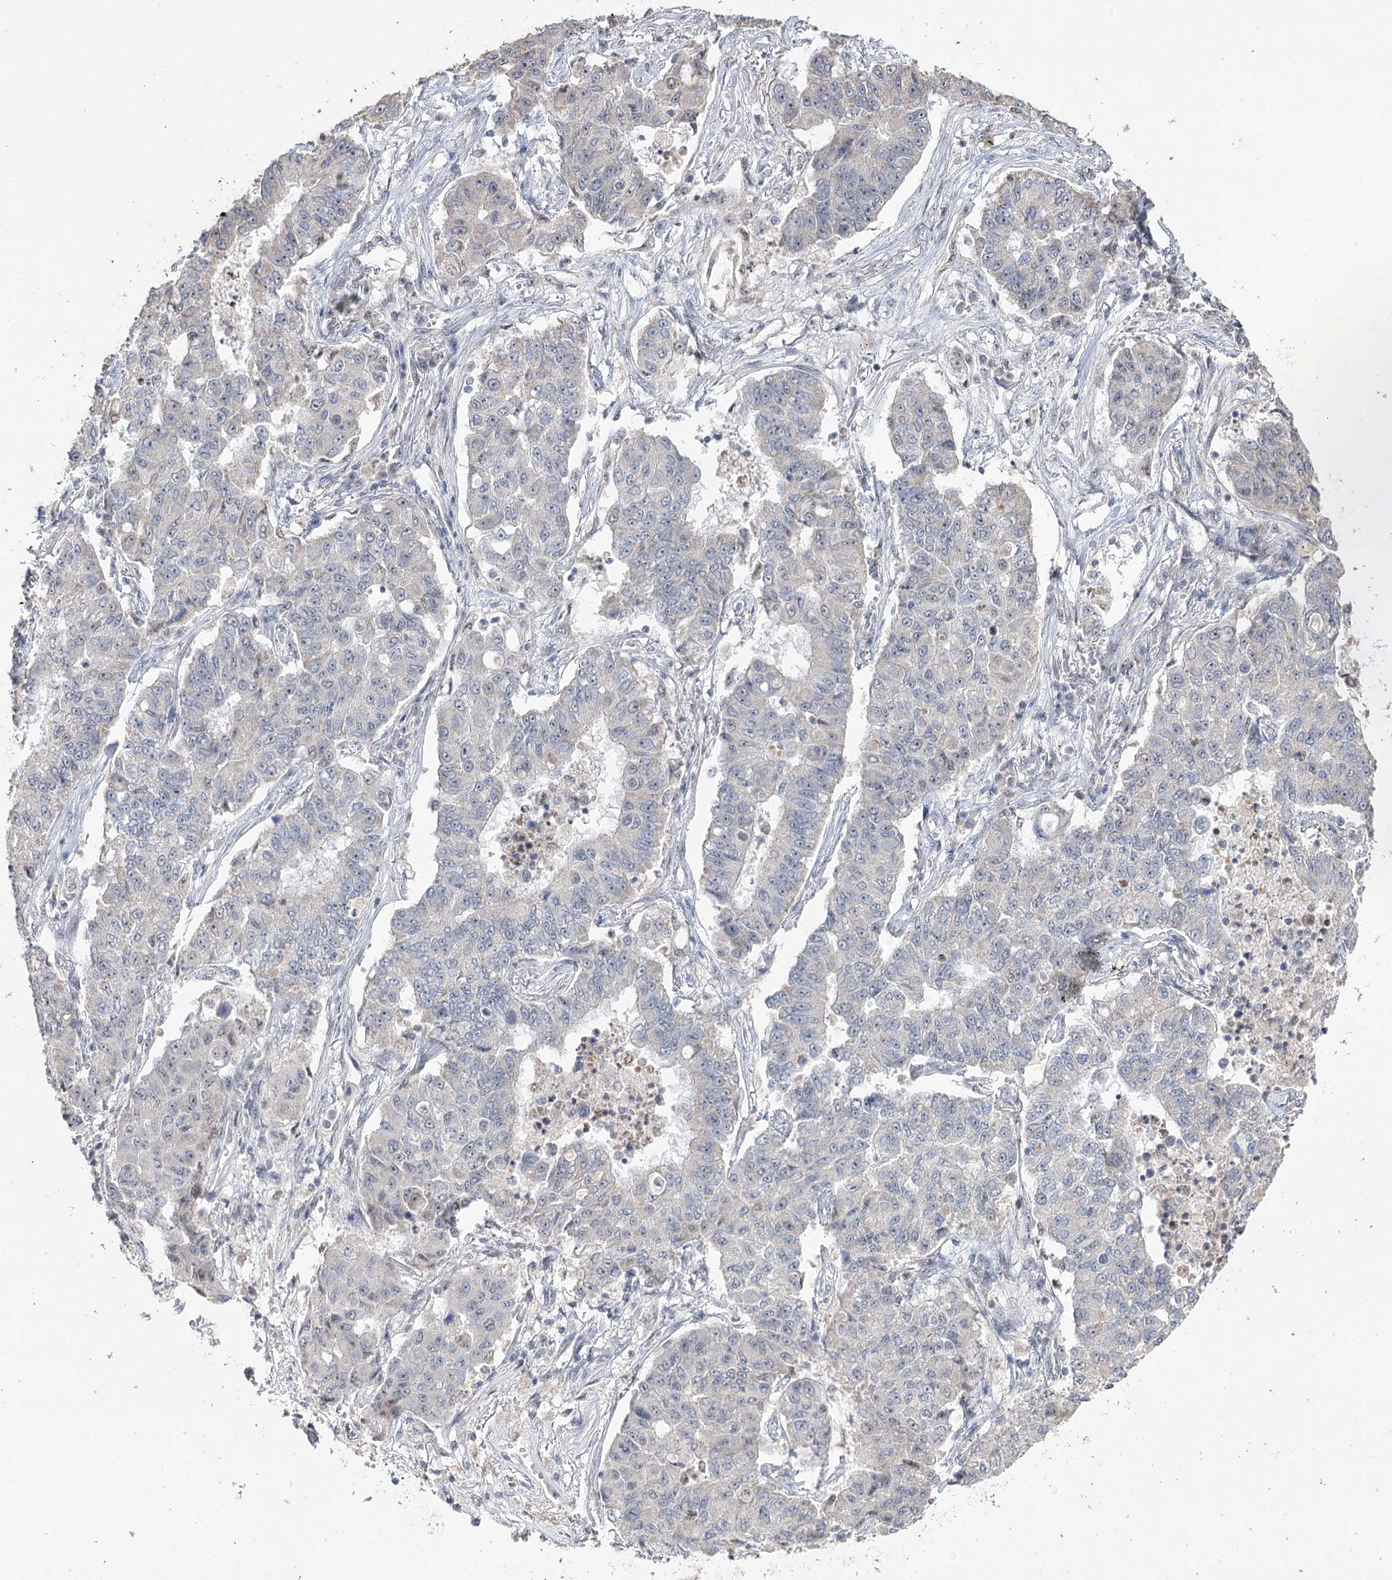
{"staining": {"intensity": "negative", "quantity": "none", "location": "none"}, "tissue": "lung cancer", "cell_type": "Tumor cells", "image_type": "cancer", "snomed": [{"axis": "morphology", "description": "Squamous cell carcinoma, NOS"}, {"axis": "topography", "description": "Lung"}], "caption": "Protein analysis of lung cancer reveals no significant staining in tumor cells.", "gene": "RUFY4", "patient": {"sex": "male", "age": 74}}